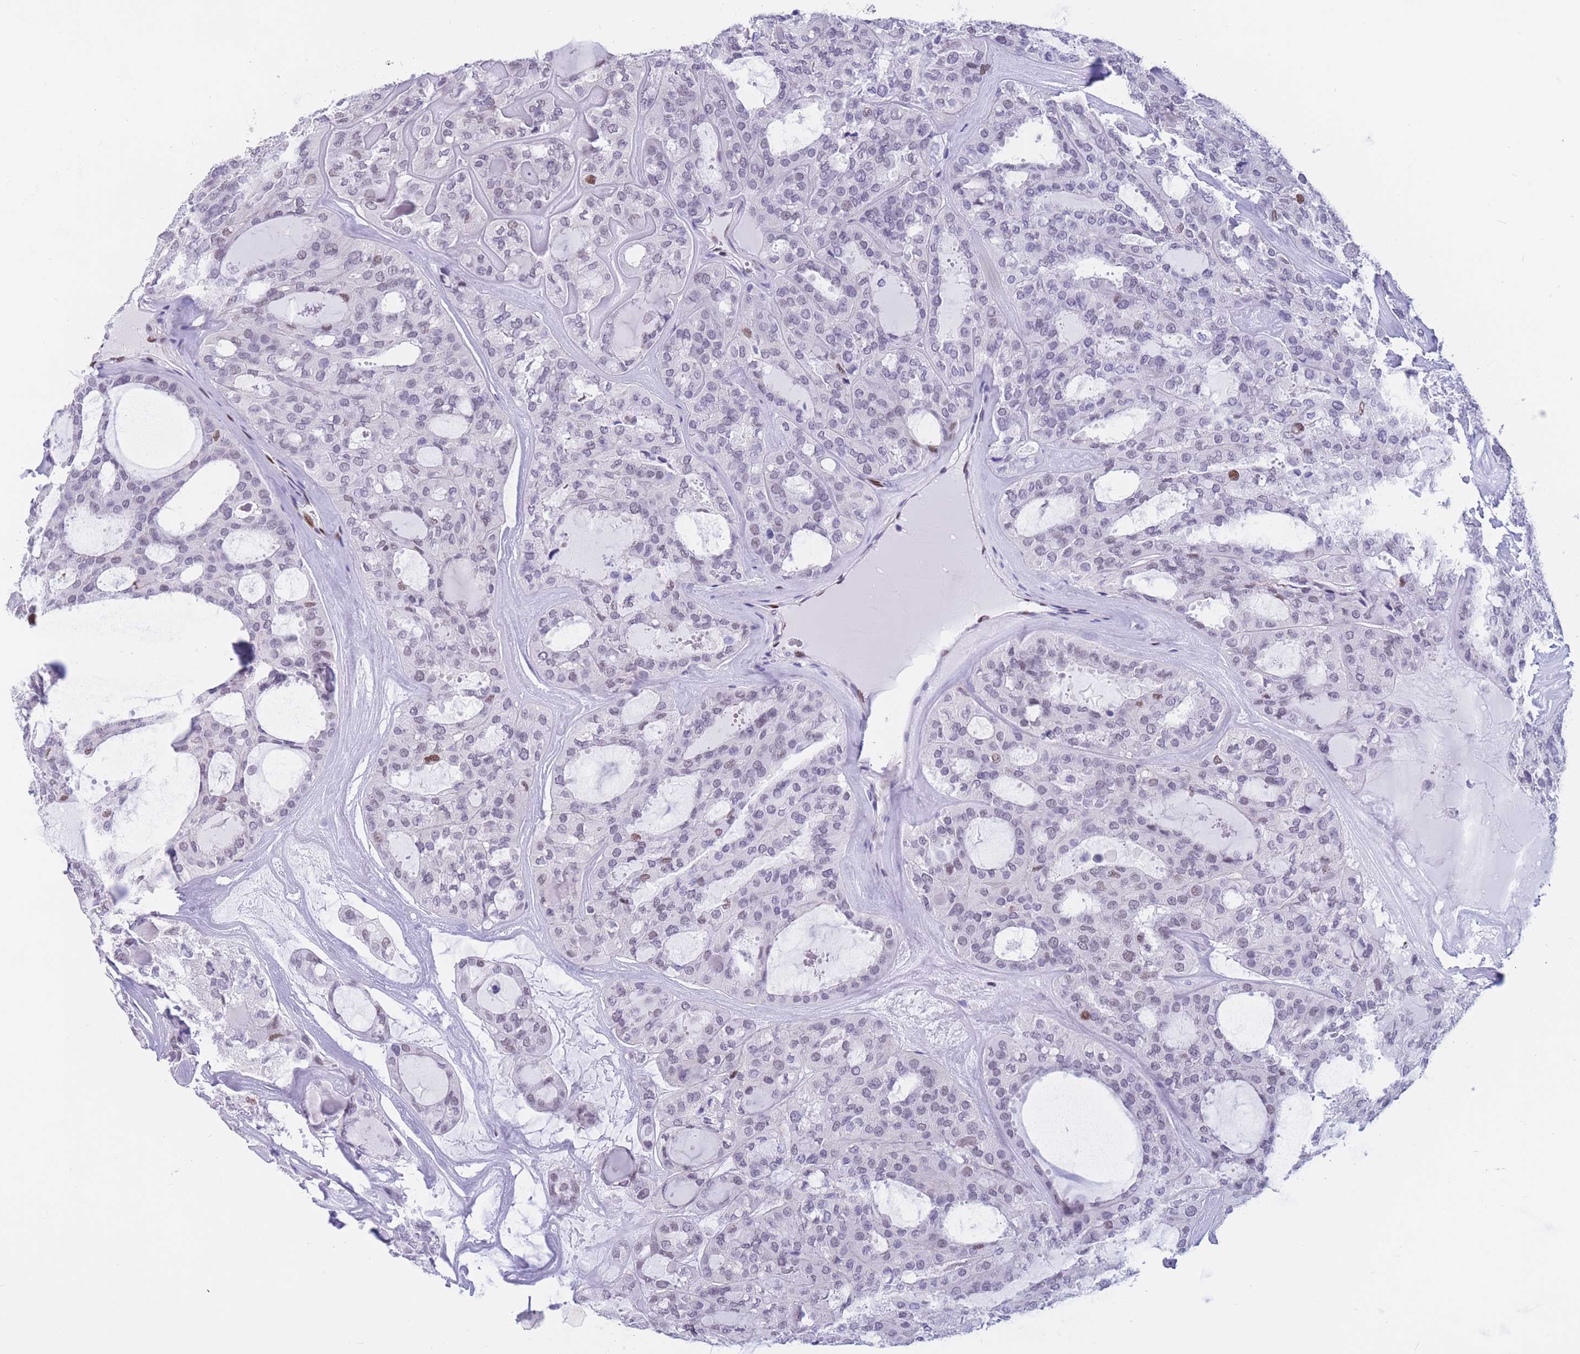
{"staining": {"intensity": "moderate", "quantity": "<25%", "location": "nuclear"}, "tissue": "thyroid cancer", "cell_type": "Tumor cells", "image_type": "cancer", "snomed": [{"axis": "morphology", "description": "Follicular adenoma carcinoma, NOS"}, {"axis": "topography", "description": "Thyroid gland"}], "caption": "Follicular adenoma carcinoma (thyroid) stained with a brown dye shows moderate nuclear positive positivity in approximately <25% of tumor cells.", "gene": "NASP", "patient": {"sex": "male", "age": 75}}